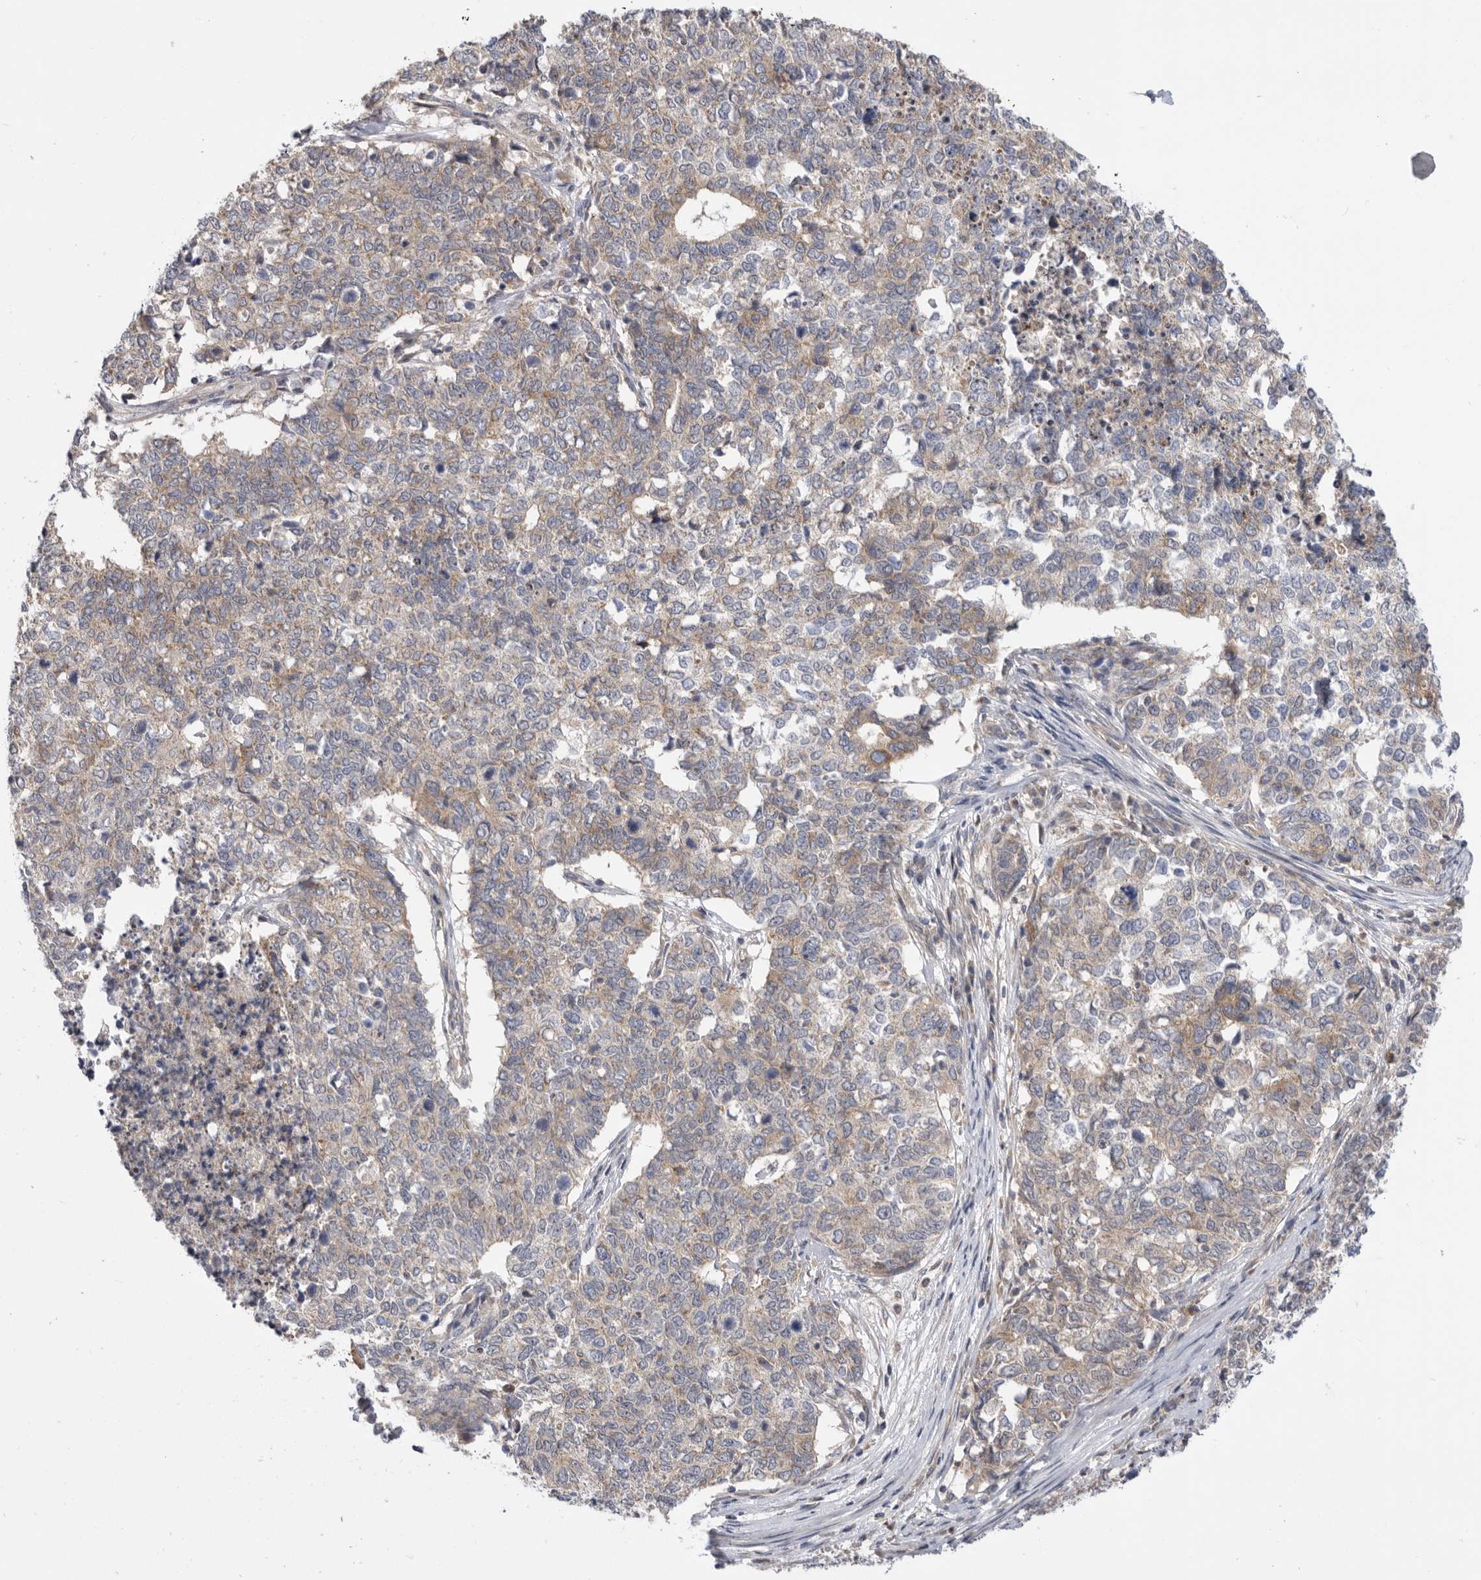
{"staining": {"intensity": "weak", "quantity": "25%-75%", "location": "cytoplasmic/membranous"}, "tissue": "cervical cancer", "cell_type": "Tumor cells", "image_type": "cancer", "snomed": [{"axis": "morphology", "description": "Squamous cell carcinoma, NOS"}, {"axis": "topography", "description": "Cervix"}], "caption": "Weak cytoplasmic/membranous staining is identified in approximately 25%-75% of tumor cells in cervical cancer.", "gene": "MTFR1L", "patient": {"sex": "female", "age": 63}}